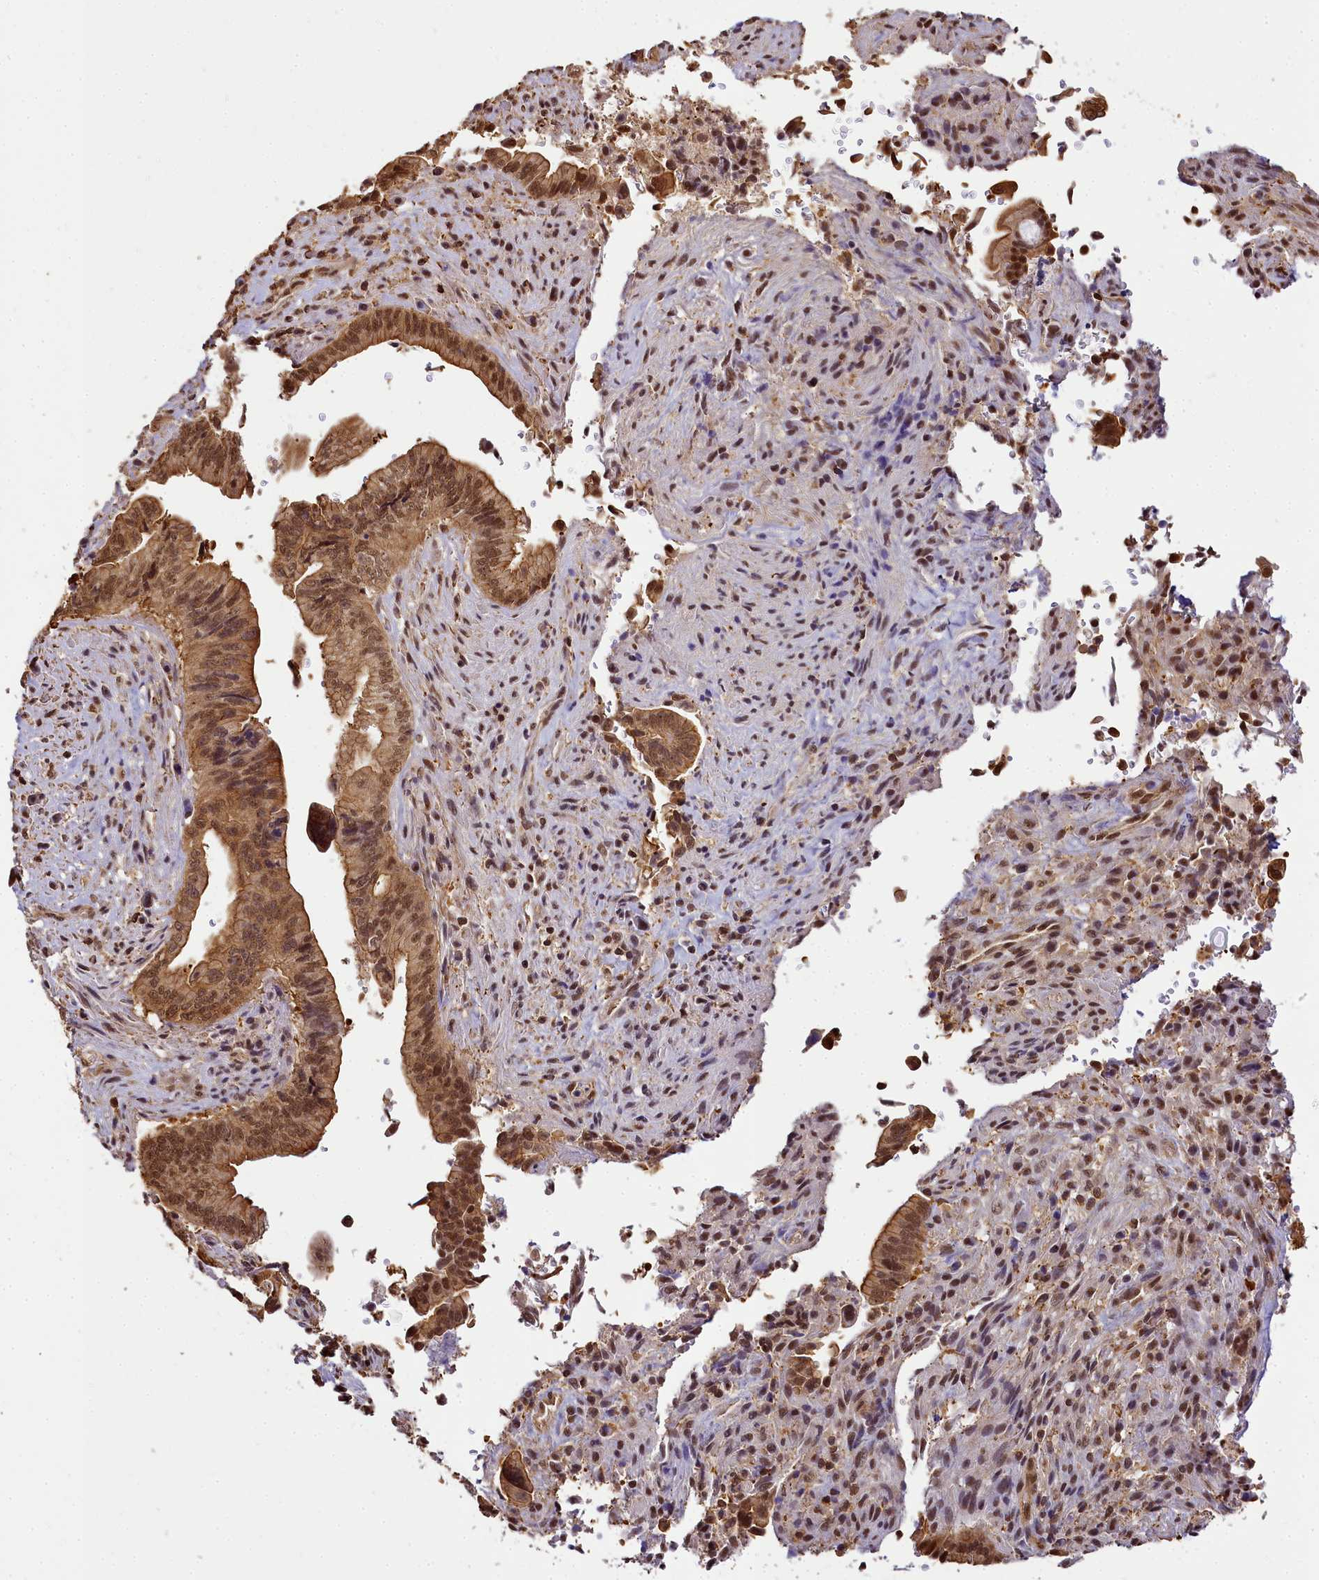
{"staining": {"intensity": "moderate", "quantity": ">75%", "location": "cytoplasmic/membranous,nuclear"}, "tissue": "pancreatic cancer", "cell_type": "Tumor cells", "image_type": "cancer", "snomed": [{"axis": "morphology", "description": "Adenocarcinoma, NOS"}, {"axis": "topography", "description": "Pancreas"}], "caption": "High-power microscopy captured an immunohistochemistry image of pancreatic adenocarcinoma, revealing moderate cytoplasmic/membranous and nuclear staining in about >75% of tumor cells.", "gene": "PPP4C", "patient": {"sex": "male", "age": 70}}